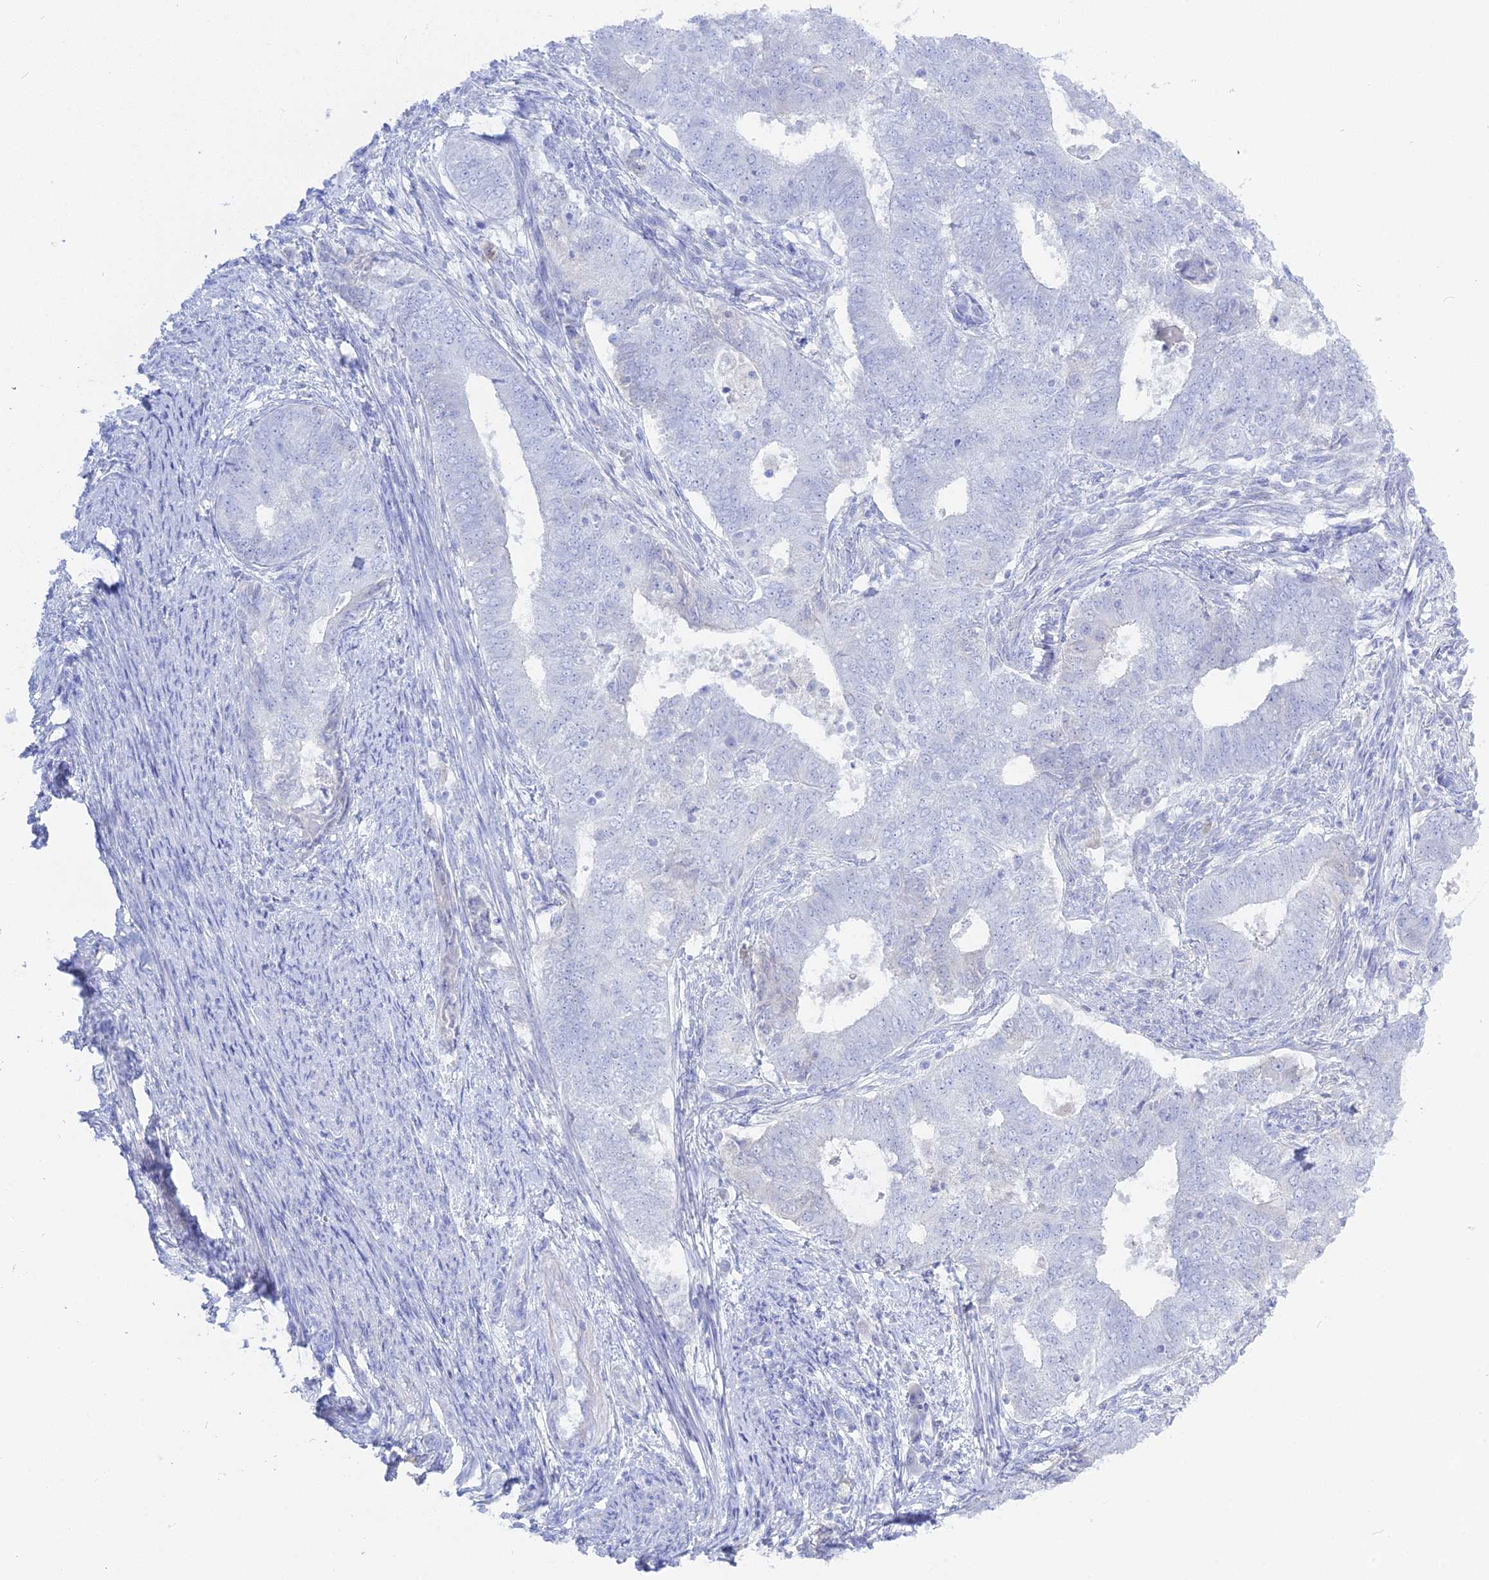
{"staining": {"intensity": "negative", "quantity": "none", "location": "none"}, "tissue": "endometrial cancer", "cell_type": "Tumor cells", "image_type": "cancer", "snomed": [{"axis": "morphology", "description": "Adenocarcinoma, NOS"}, {"axis": "topography", "description": "Endometrium"}], "caption": "The histopathology image shows no staining of tumor cells in endometrial cancer (adenocarcinoma).", "gene": "ADGRA1", "patient": {"sex": "female", "age": 62}}